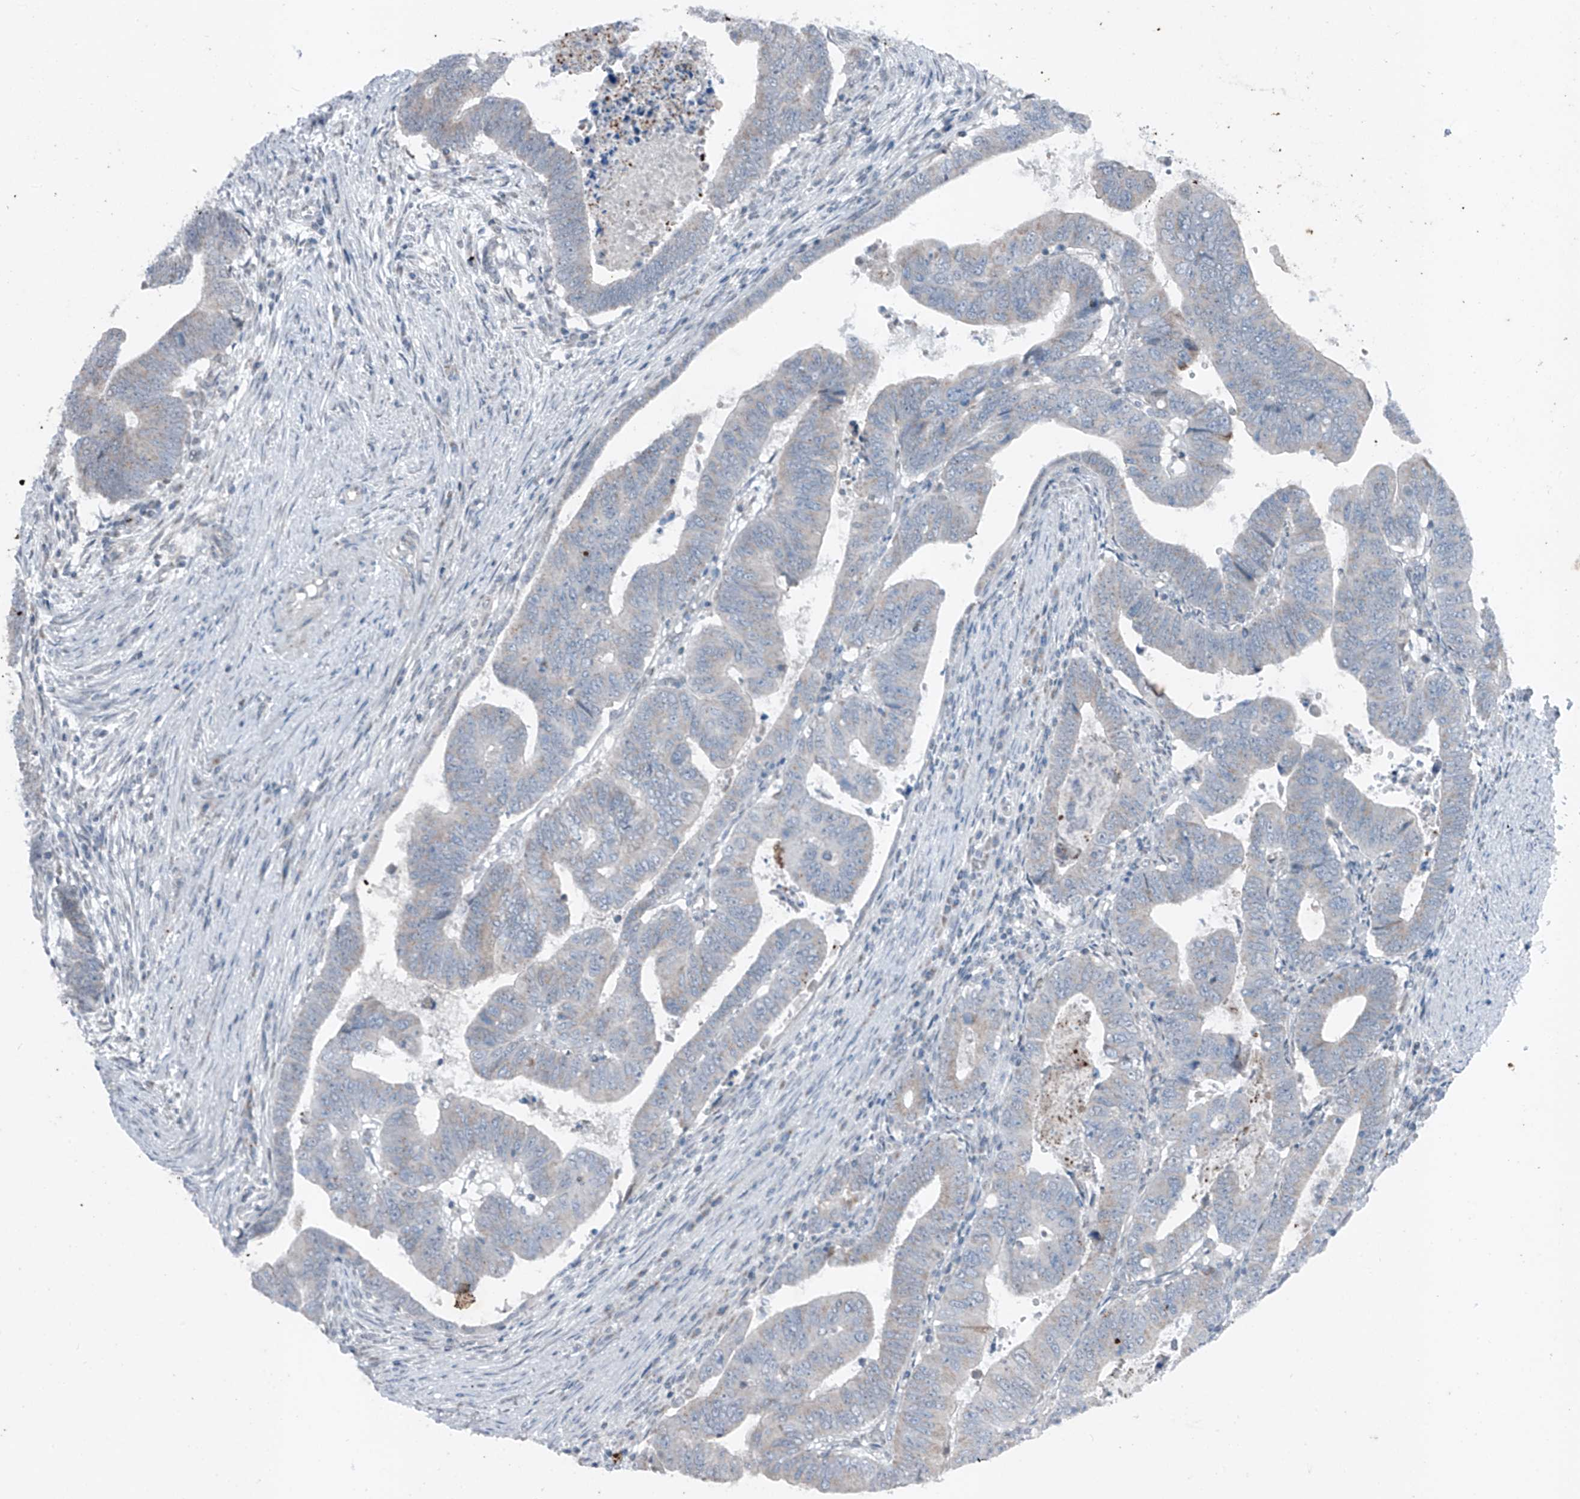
{"staining": {"intensity": "weak", "quantity": "<25%", "location": "cytoplasmic/membranous"}, "tissue": "colorectal cancer", "cell_type": "Tumor cells", "image_type": "cancer", "snomed": [{"axis": "morphology", "description": "Normal tissue, NOS"}, {"axis": "morphology", "description": "Adenocarcinoma, NOS"}, {"axis": "topography", "description": "Rectum"}], "caption": "A high-resolution micrograph shows immunohistochemistry (IHC) staining of colorectal cancer, which exhibits no significant staining in tumor cells.", "gene": "DYRK1B", "patient": {"sex": "female", "age": 65}}